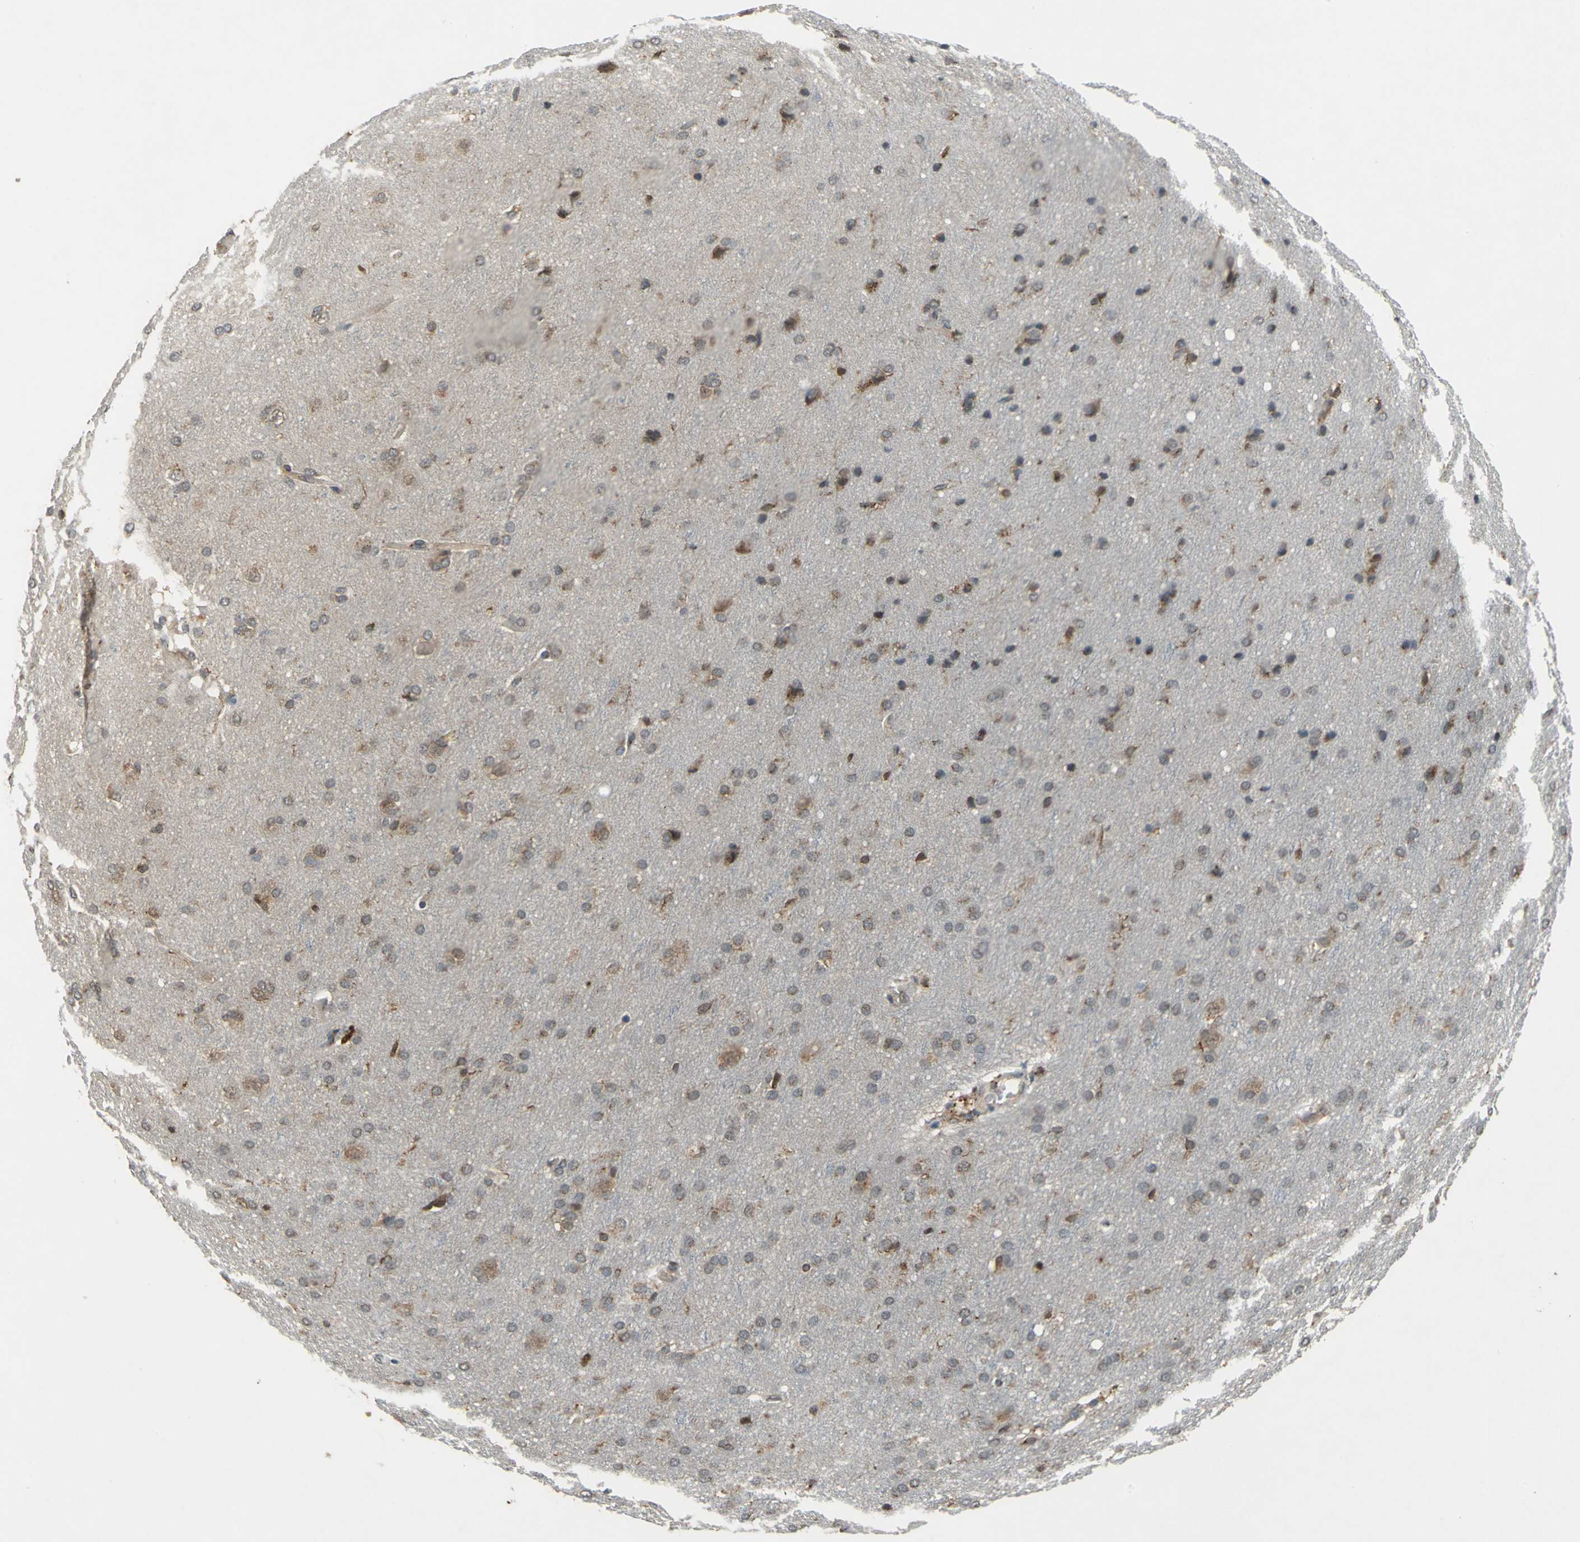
{"staining": {"intensity": "moderate", "quantity": ">75%", "location": "cytoplasmic/membranous"}, "tissue": "glioma", "cell_type": "Tumor cells", "image_type": "cancer", "snomed": [{"axis": "morphology", "description": "Glioma, malignant, Low grade"}, {"axis": "topography", "description": "Brain"}], "caption": "IHC micrograph of human malignant glioma (low-grade) stained for a protein (brown), which exhibits medium levels of moderate cytoplasmic/membranous positivity in about >75% of tumor cells.", "gene": "NFKBIE", "patient": {"sex": "female", "age": 32}}